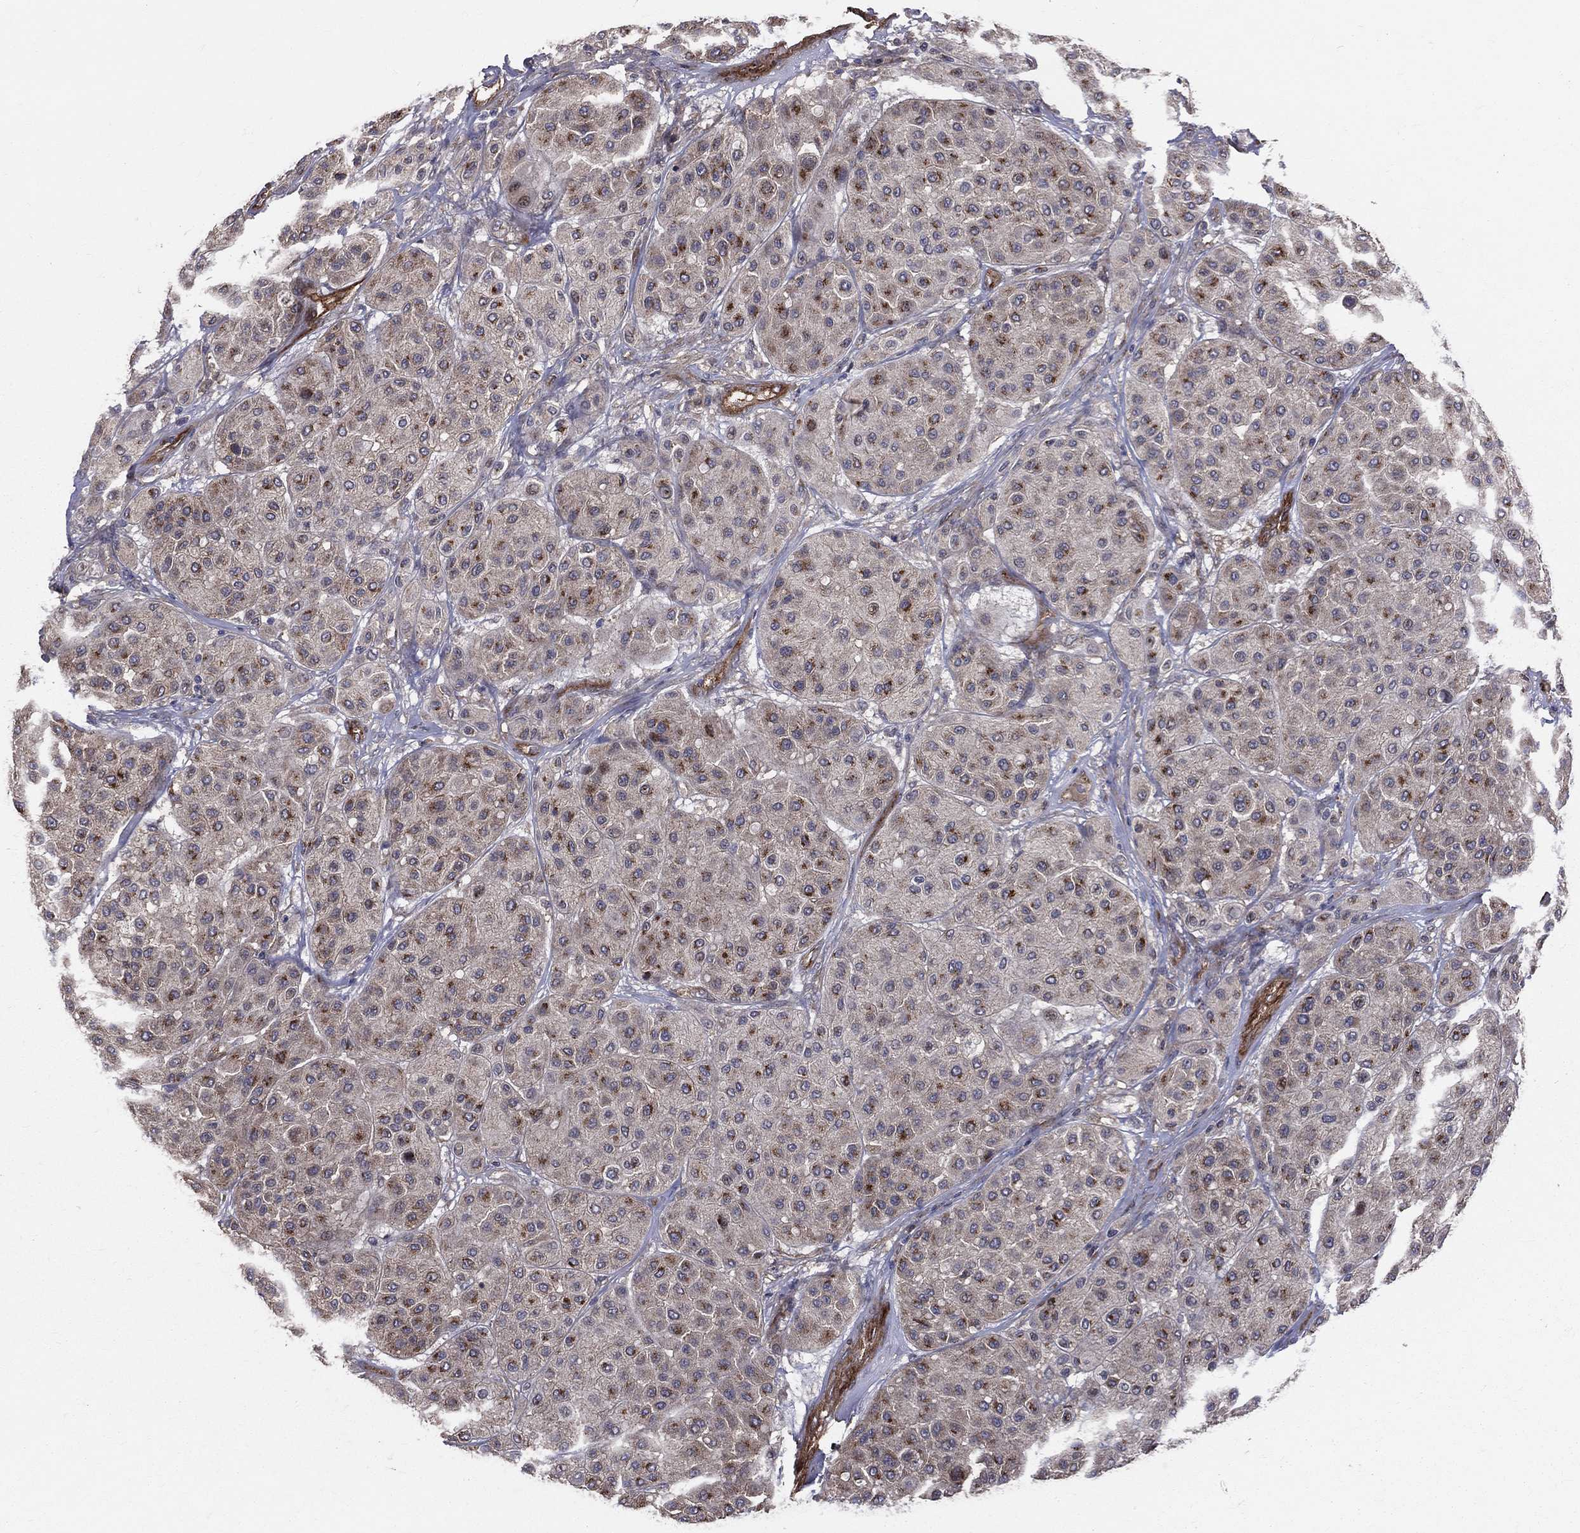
{"staining": {"intensity": "moderate", "quantity": "<25%", "location": "cytoplasmic/membranous"}, "tissue": "melanoma", "cell_type": "Tumor cells", "image_type": "cancer", "snomed": [{"axis": "morphology", "description": "Malignant melanoma, Metastatic site"}, {"axis": "topography", "description": "Smooth muscle"}], "caption": "IHC (DAB) staining of malignant melanoma (metastatic site) exhibits moderate cytoplasmic/membranous protein positivity in approximately <25% of tumor cells.", "gene": "ENTPD1", "patient": {"sex": "male", "age": 41}}